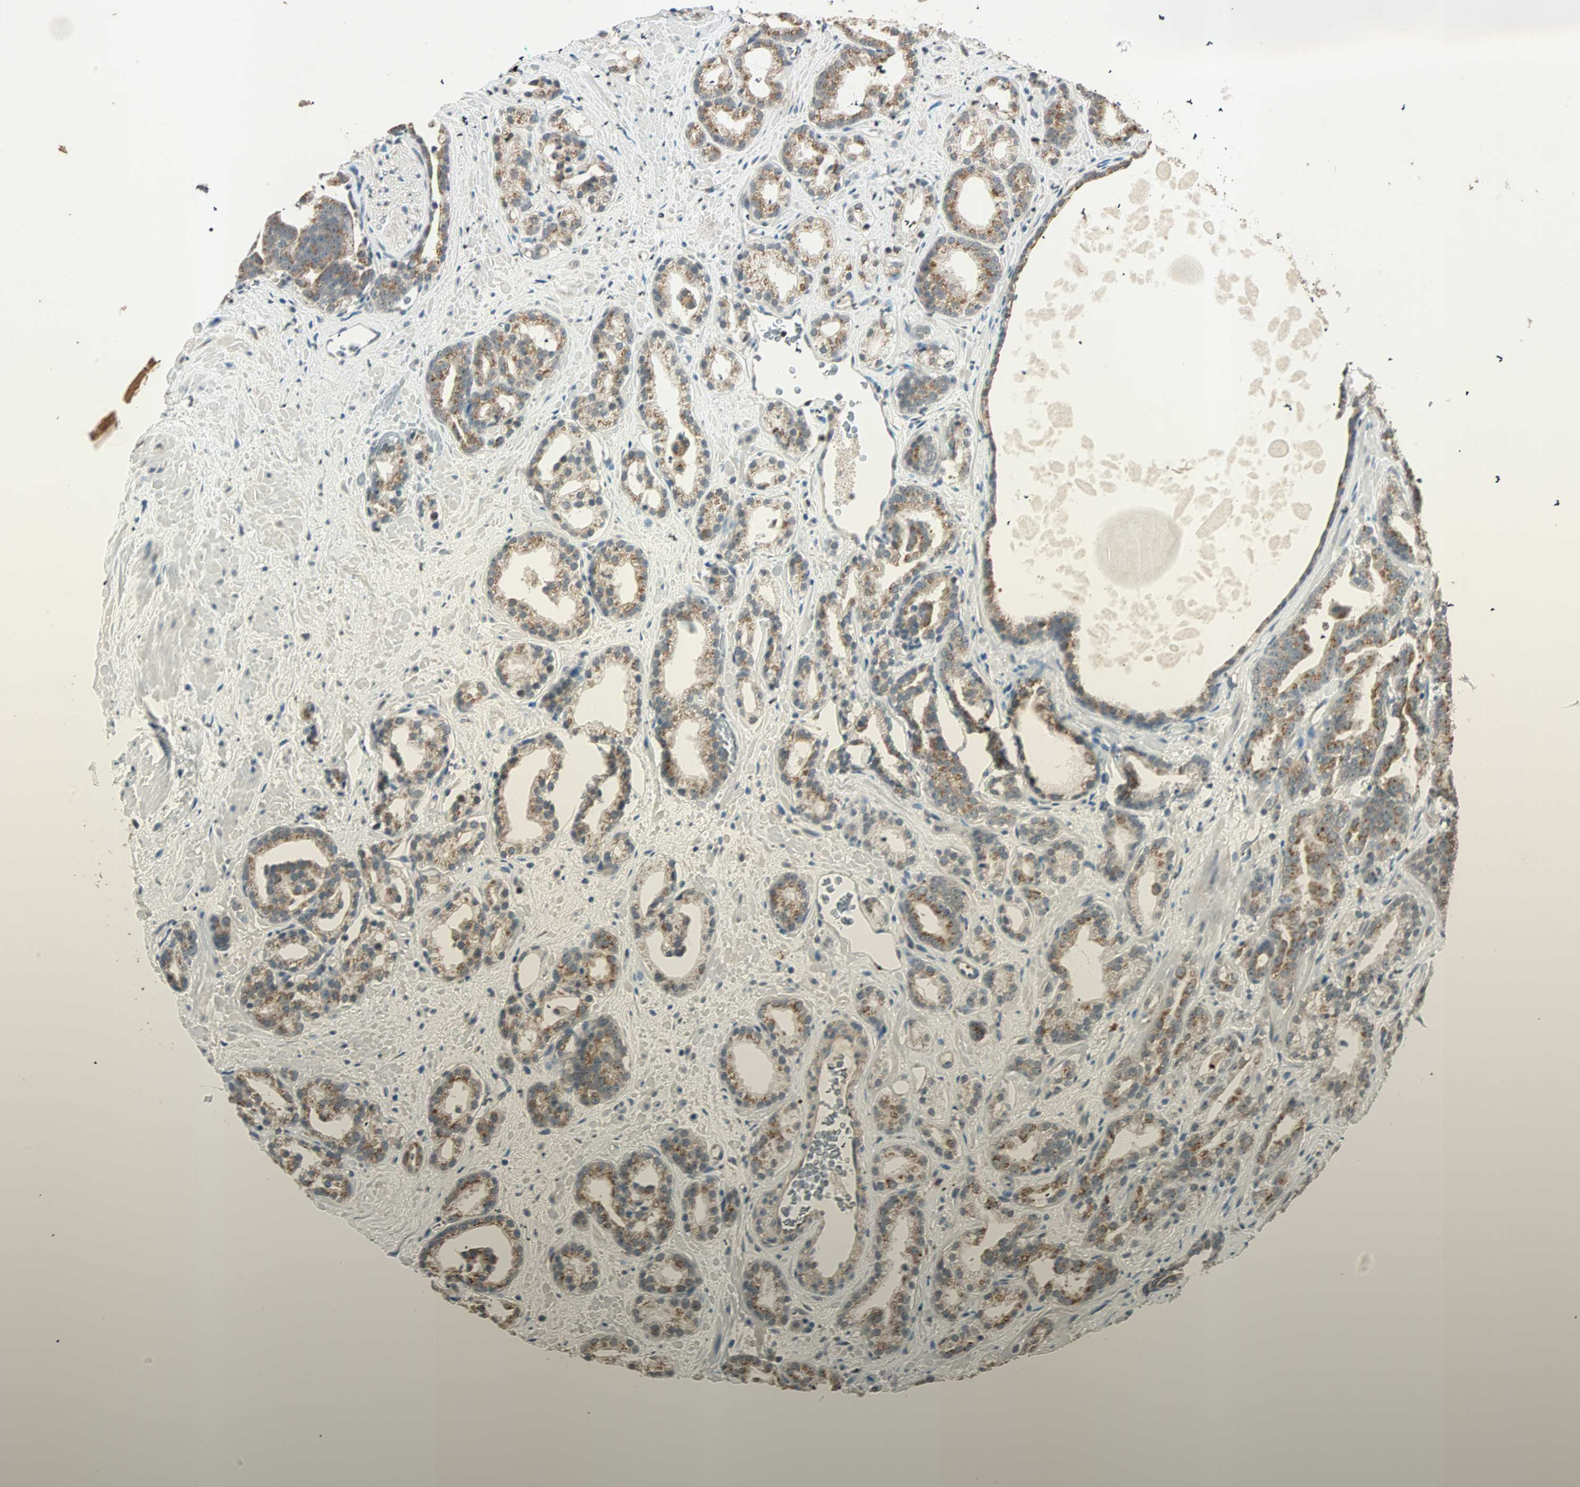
{"staining": {"intensity": "moderate", "quantity": "25%-75%", "location": "cytoplasmic/membranous"}, "tissue": "prostate cancer", "cell_type": "Tumor cells", "image_type": "cancer", "snomed": [{"axis": "morphology", "description": "Adenocarcinoma, Low grade"}, {"axis": "topography", "description": "Prostate"}], "caption": "Tumor cells reveal medium levels of moderate cytoplasmic/membranous expression in approximately 25%-75% of cells in prostate low-grade adenocarcinoma. (DAB IHC with brightfield microscopy, high magnification).", "gene": "PRDM2", "patient": {"sex": "male", "age": 63}}